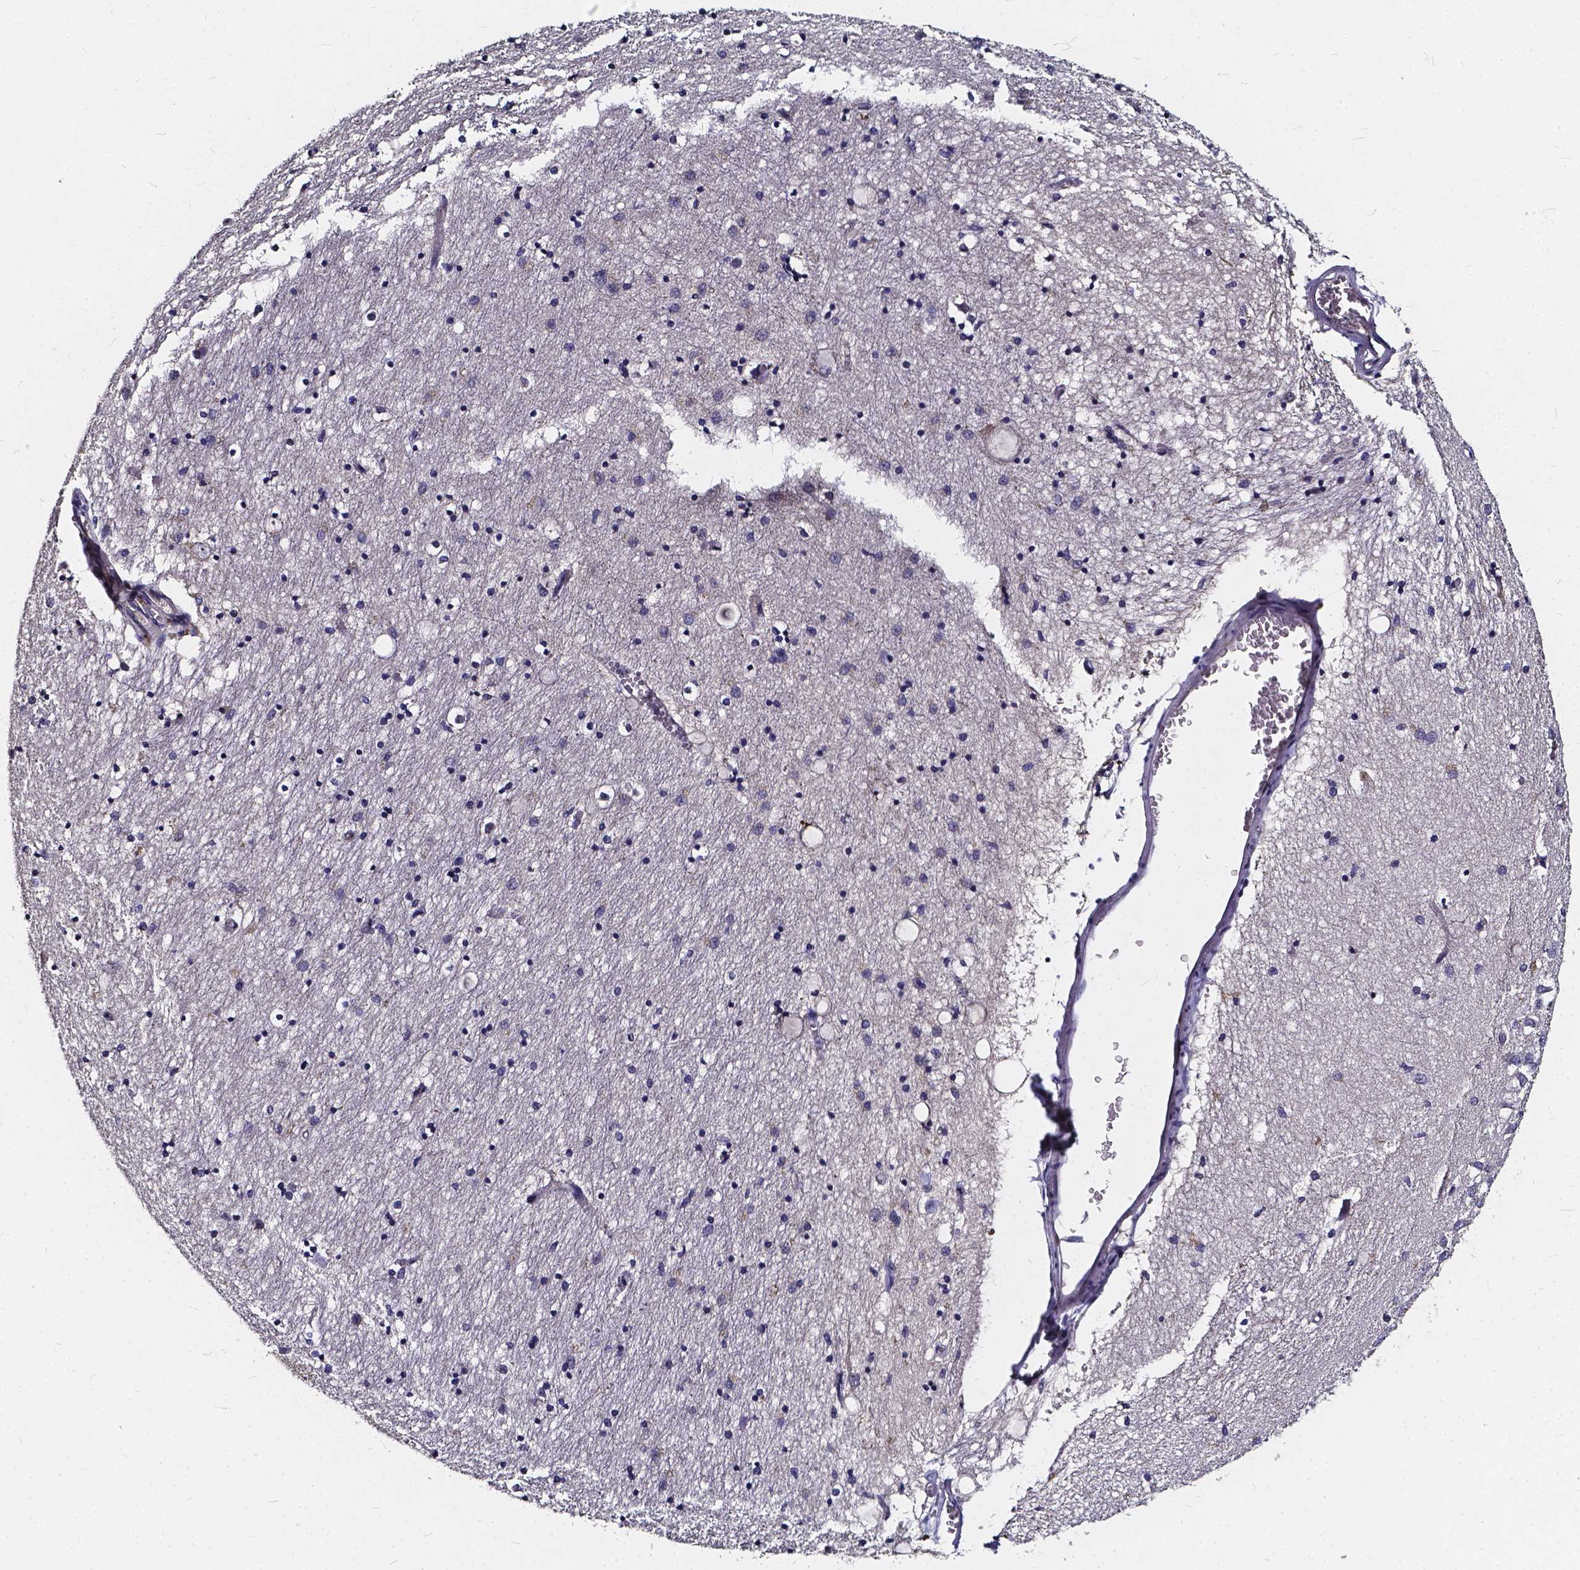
{"staining": {"intensity": "negative", "quantity": "none", "location": "none"}, "tissue": "hippocampus", "cell_type": "Glial cells", "image_type": "normal", "snomed": [{"axis": "morphology", "description": "Normal tissue, NOS"}, {"axis": "topography", "description": "Lateral ventricle wall"}, {"axis": "topography", "description": "Hippocampus"}], "caption": "The histopathology image displays no staining of glial cells in normal hippocampus.", "gene": "SOWAHA", "patient": {"sex": "female", "age": 63}}